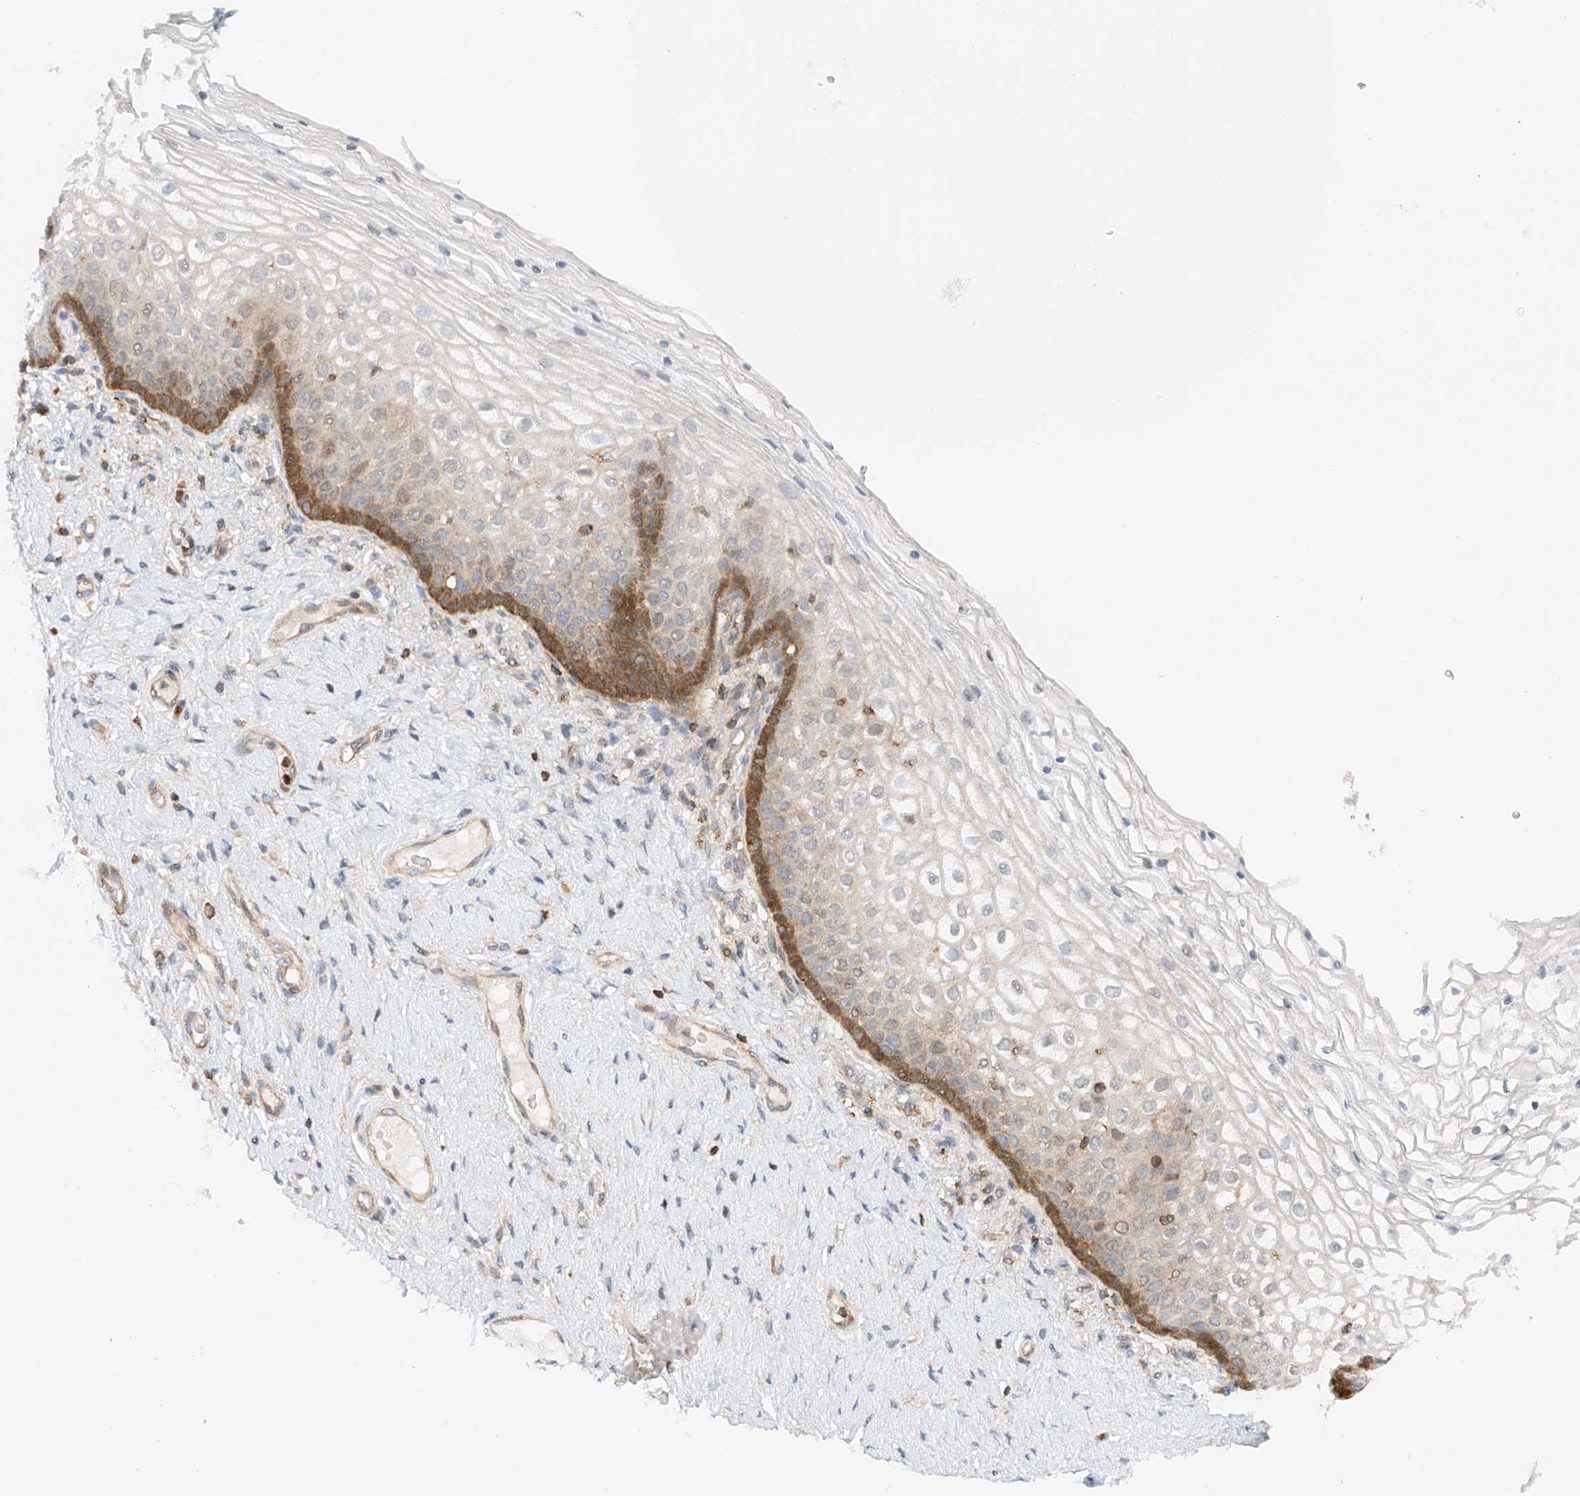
{"staining": {"intensity": "moderate", "quantity": "<25%", "location": "cytoplasmic/membranous"}, "tissue": "vagina", "cell_type": "Squamous epithelial cells", "image_type": "normal", "snomed": [{"axis": "morphology", "description": "Normal tissue, NOS"}, {"axis": "topography", "description": "Vagina"}], "caption": "The image displays staining of benign vagina, revealing moderate cytoplasmic/membranous protein positivity (brown color) within squamous epithelial cells.", "gene": "MFN2", "patient": {"sex": "female", "age": 60}}